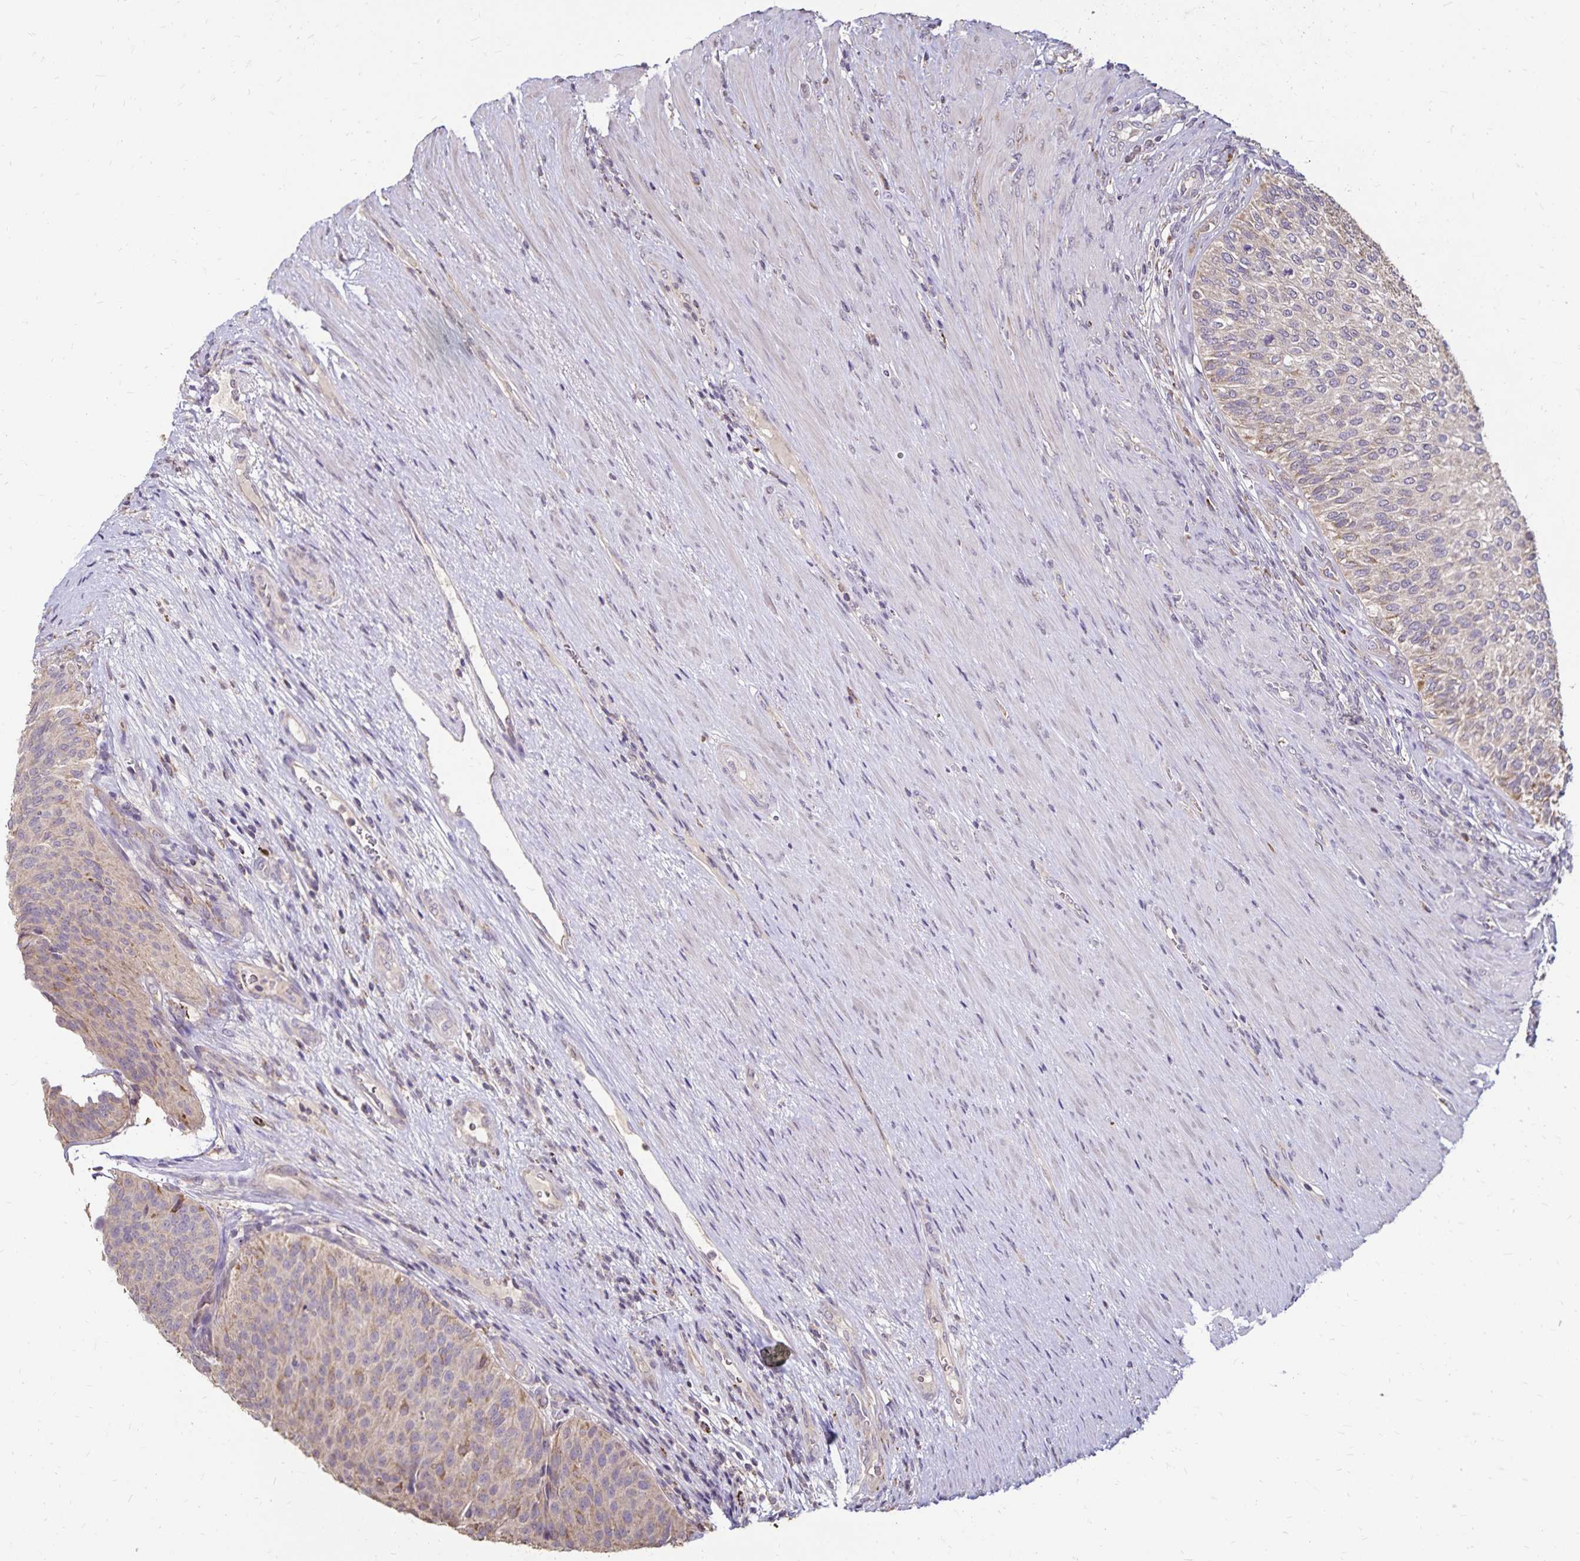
{"staining": {"intensity": "weak", "quantity": "<25%", "location": "cytoplasmic/membranous,nuclear"}, "tissue": "urinary bladder", "cell_type": "Urothelial cells", "image_type": "normal", "snomed": [{"axis": "morphology", "description": "Normal tissue, NOS"}, {"axis": "topography", "description": "Urinary bladder"}, {"axis": "topography", "description": "Prostate"}], "caption": "Protein analysis of unremarkable urinary bladder exhibits no significant expression in urothelial cells. (DAB IHC, high magnification).", "gene": "EMC10", "patient": {"sex": "male", "age": 77}}